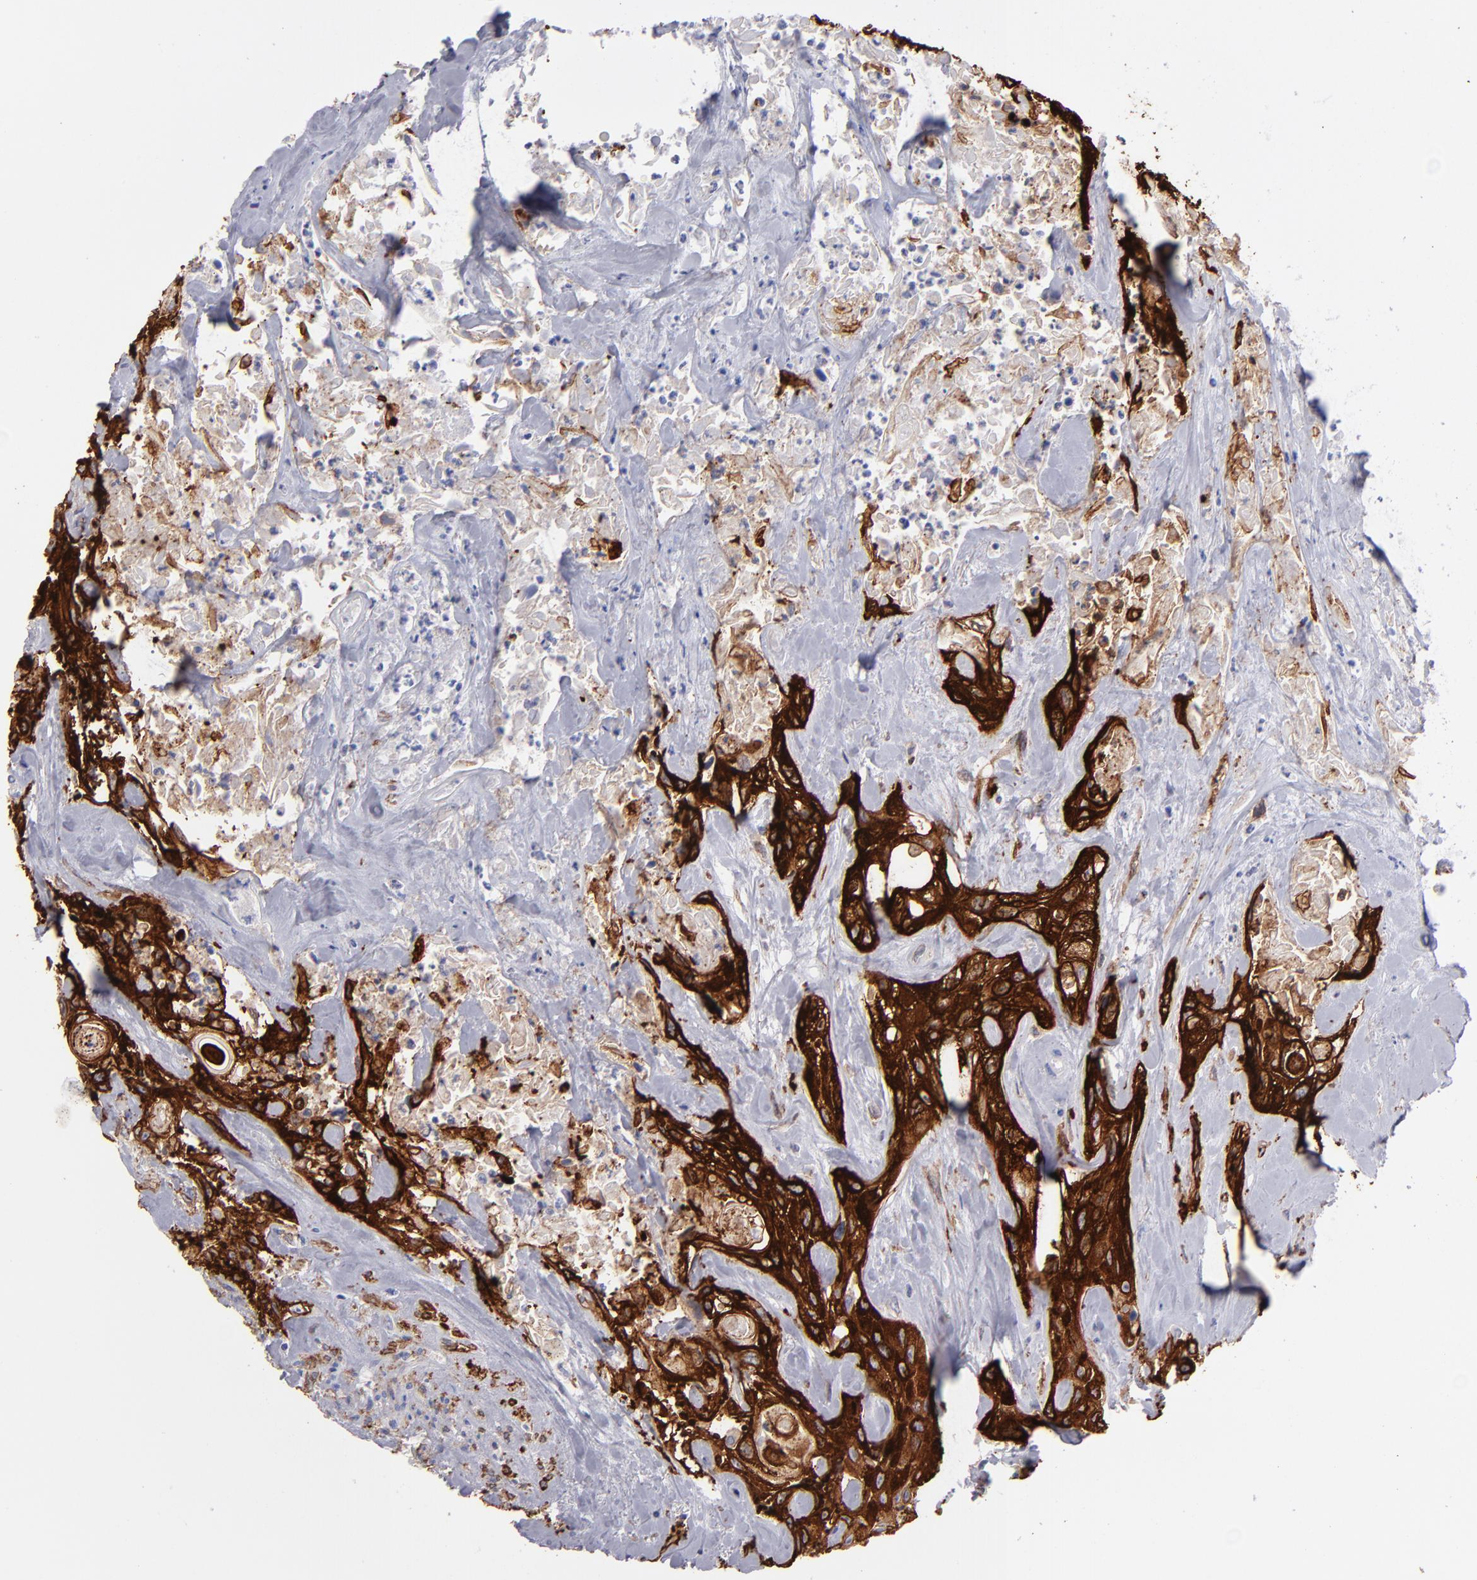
{"staining": {"intensity": "strong", "quantity": ">75%", "location": "cytoplasmic/membranous"}, "tissue": "urothelial cancer", "cell_type": "Tumor cells", "image_type": "cancer", "snomed": [{"axis": "morphology", "description": "Urothelial carcinoma, High grade"}, {"axis": "topography", "description": "Urinary bladder"}], "caption": "Immunohistochemical staining of human urothelial cancer exhibits high levels of strong cytoplasmic/membranous protein staining in about >75% of tumor cells.", "gene": "AHNAK2", "patient": {"sex": "female", "age": 84}}